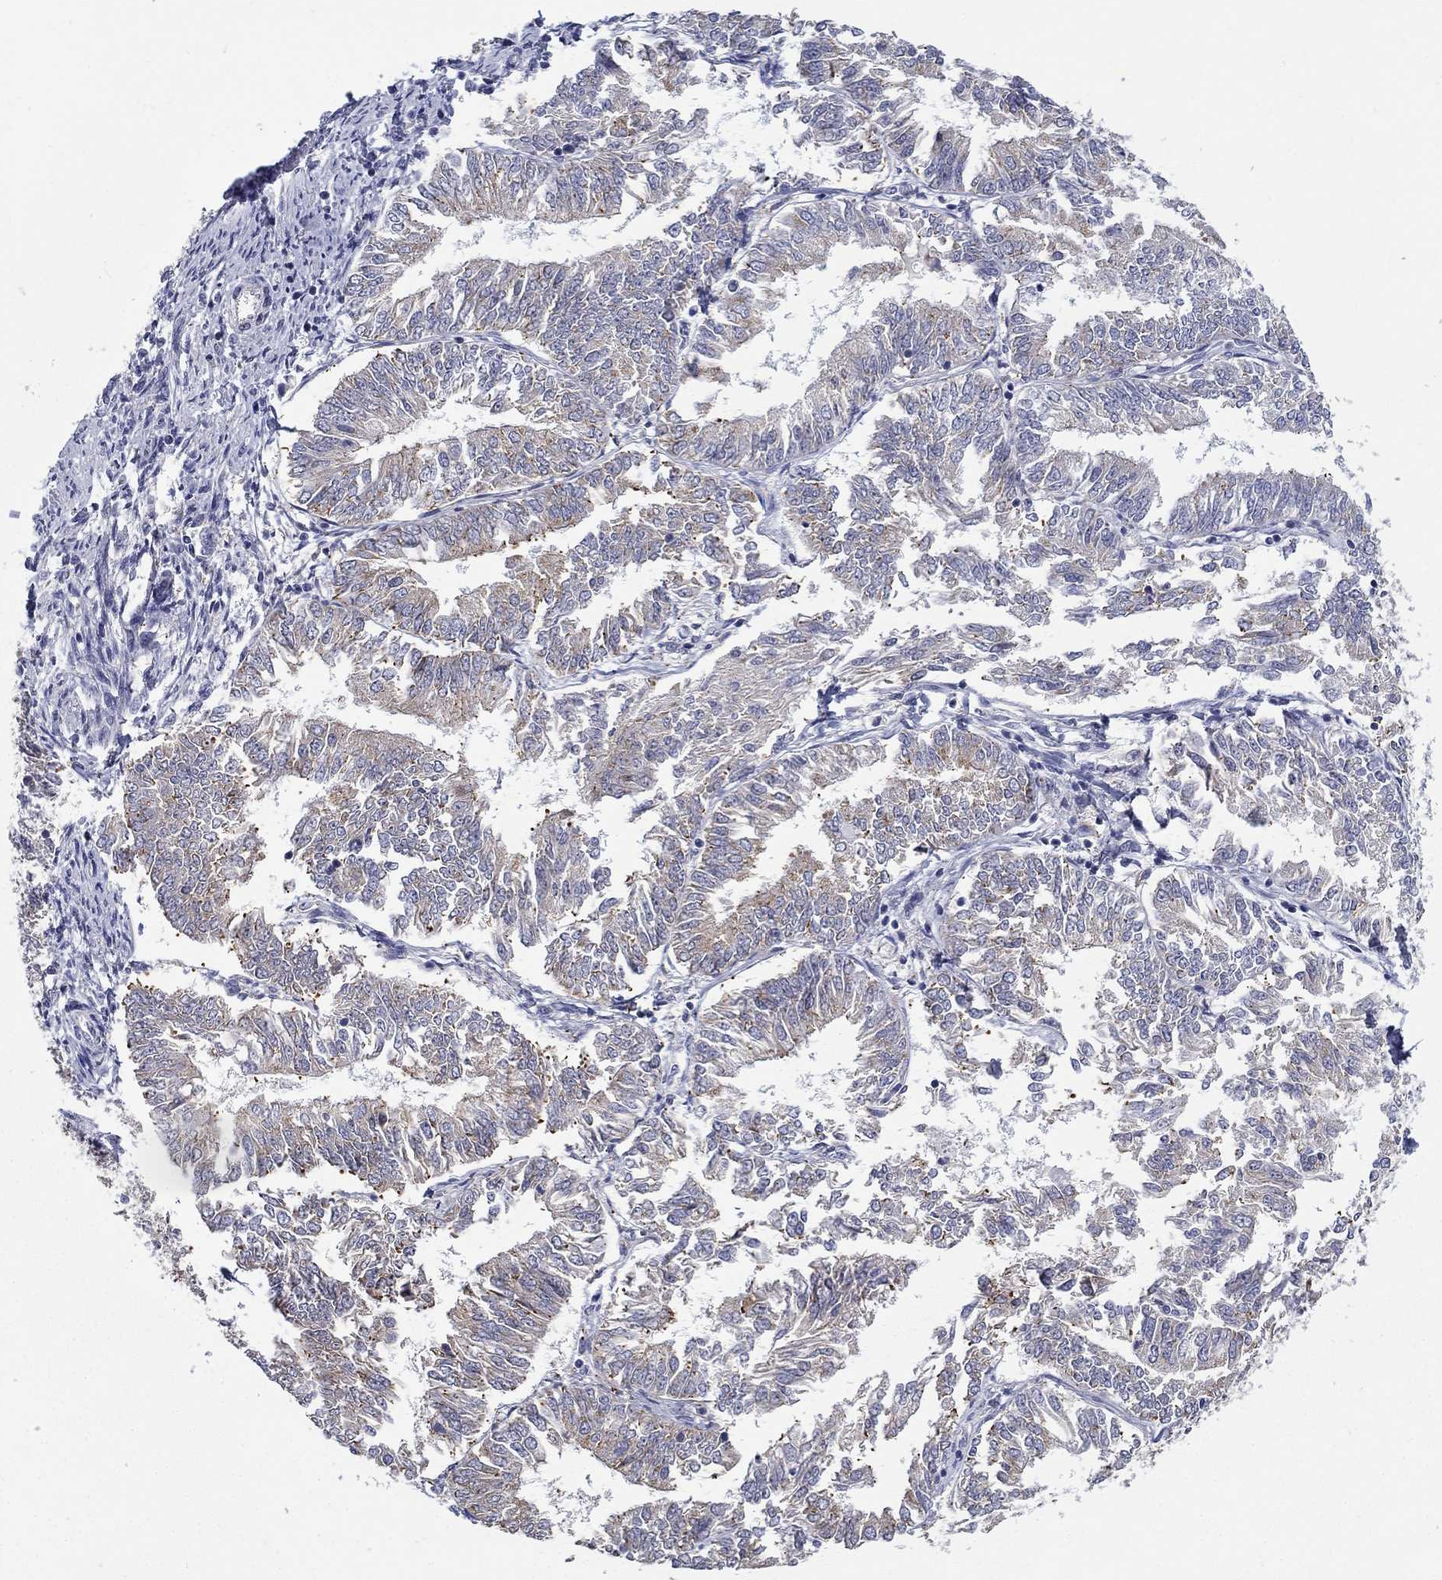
{"staining": {"intensity": "negative", "quantity": "none", "location": "none"}, "tissue": "endometrial cancer", "cell_type": "Tumor cells", "image_type": "cancer", "snomed": [{"axis": "morphology", "description": "Adenocarcinoma, NOS"}, {"axis": "topography", "description": "Endometrium"}], "caption": "A histopathology image of endometrial cancer stained for a protein exhibits no brown staining in tumor cells.", "gene": "QRFPR", "patient": {"sex": "female", "age": 58}}